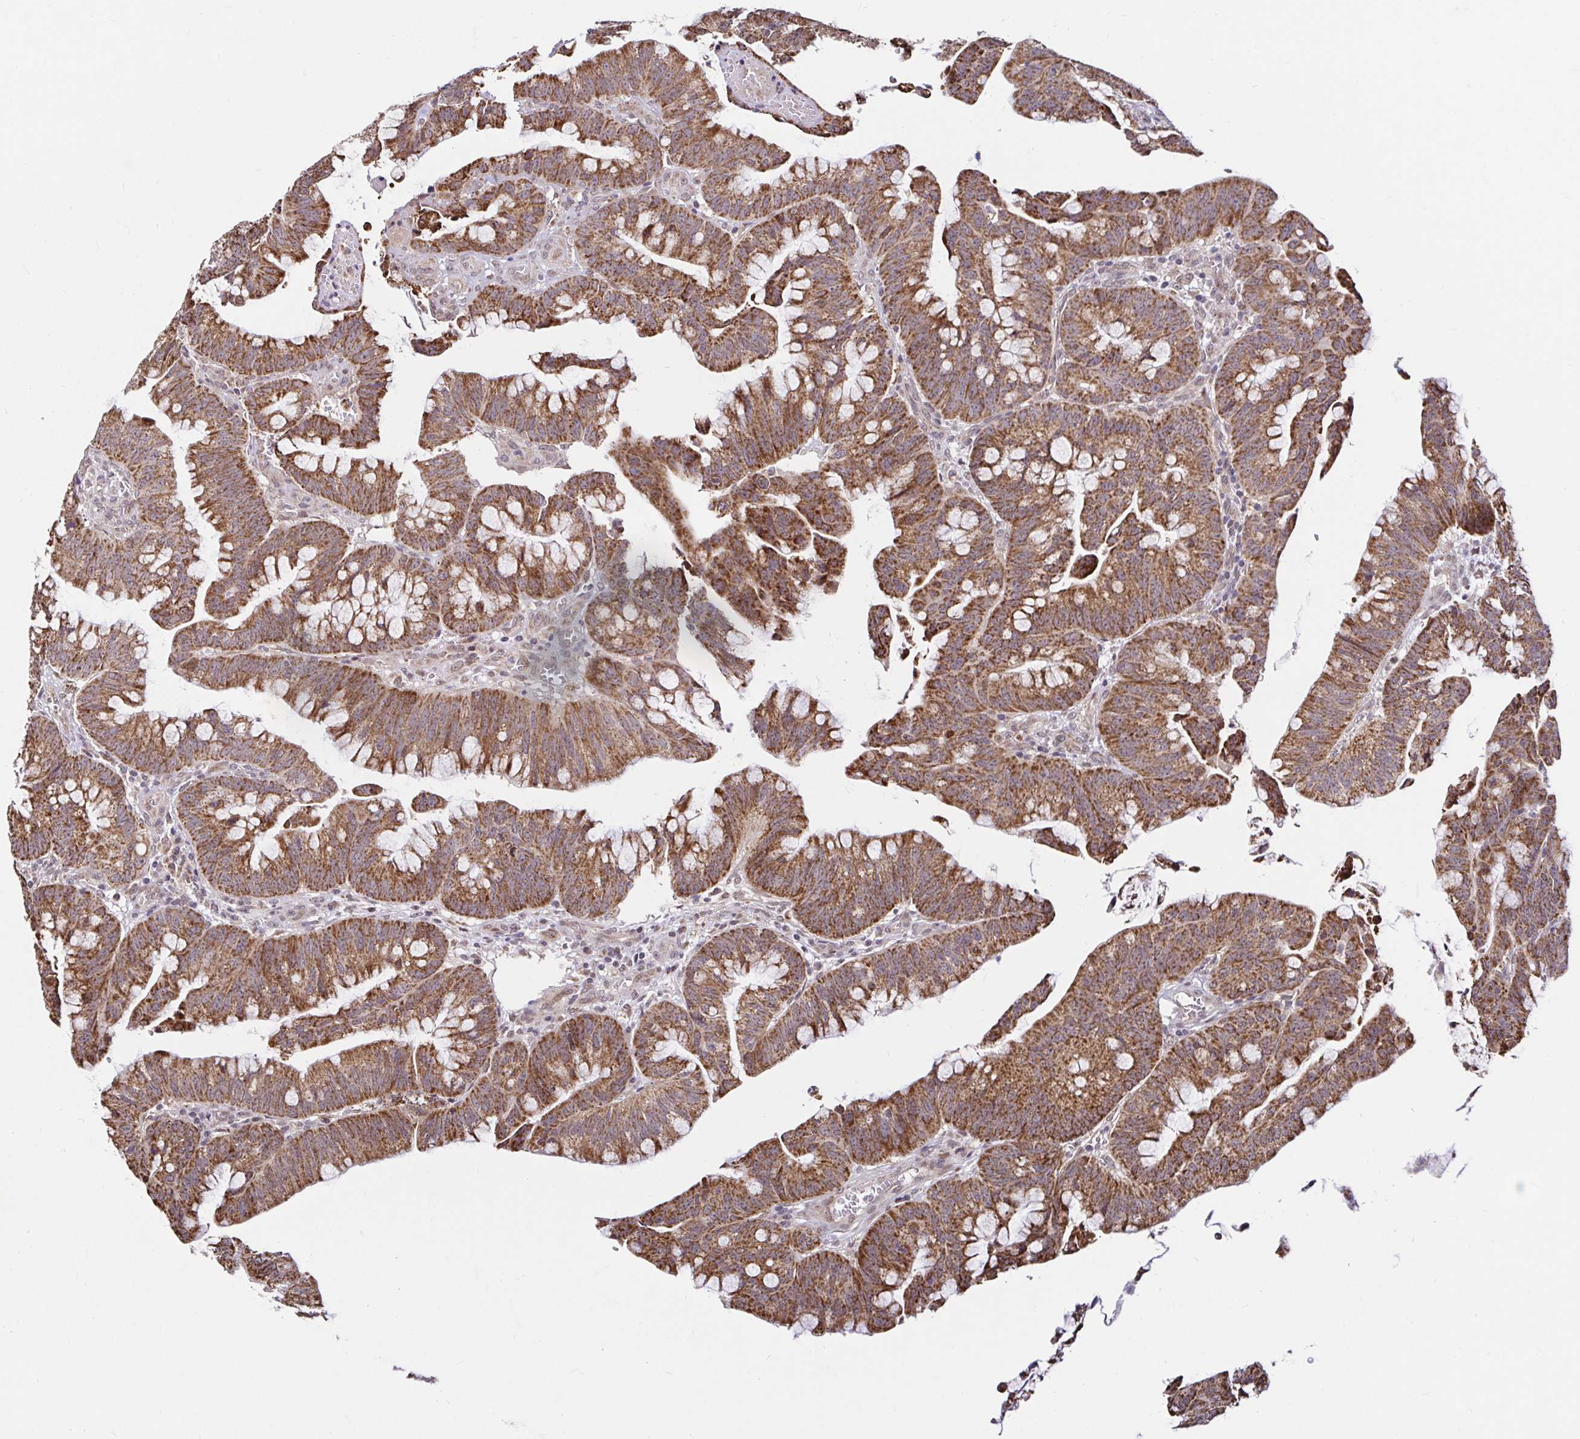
{"staining": {"intensity": "strong", "quantity": ">75%", "location": "cytoplasmic/membranous"}, "tissue": "colorectal cancer", "cell_type": "Tumor cells", "image_type": "cancer", "snomed": [{"axis": "morphology", "description": "Adenocarcinoma, NOS"}, {"axis": "topography", "description": "Colon"}], "caption": "A high-resolution micrograph shows IHC staining of colorectal cancer, which exhibits strong cytoplasmic/membranous staining in approximately >75% of tumor cells.", "gene": "TIMM50", "patient": {"sex": "male", "age": 62}}